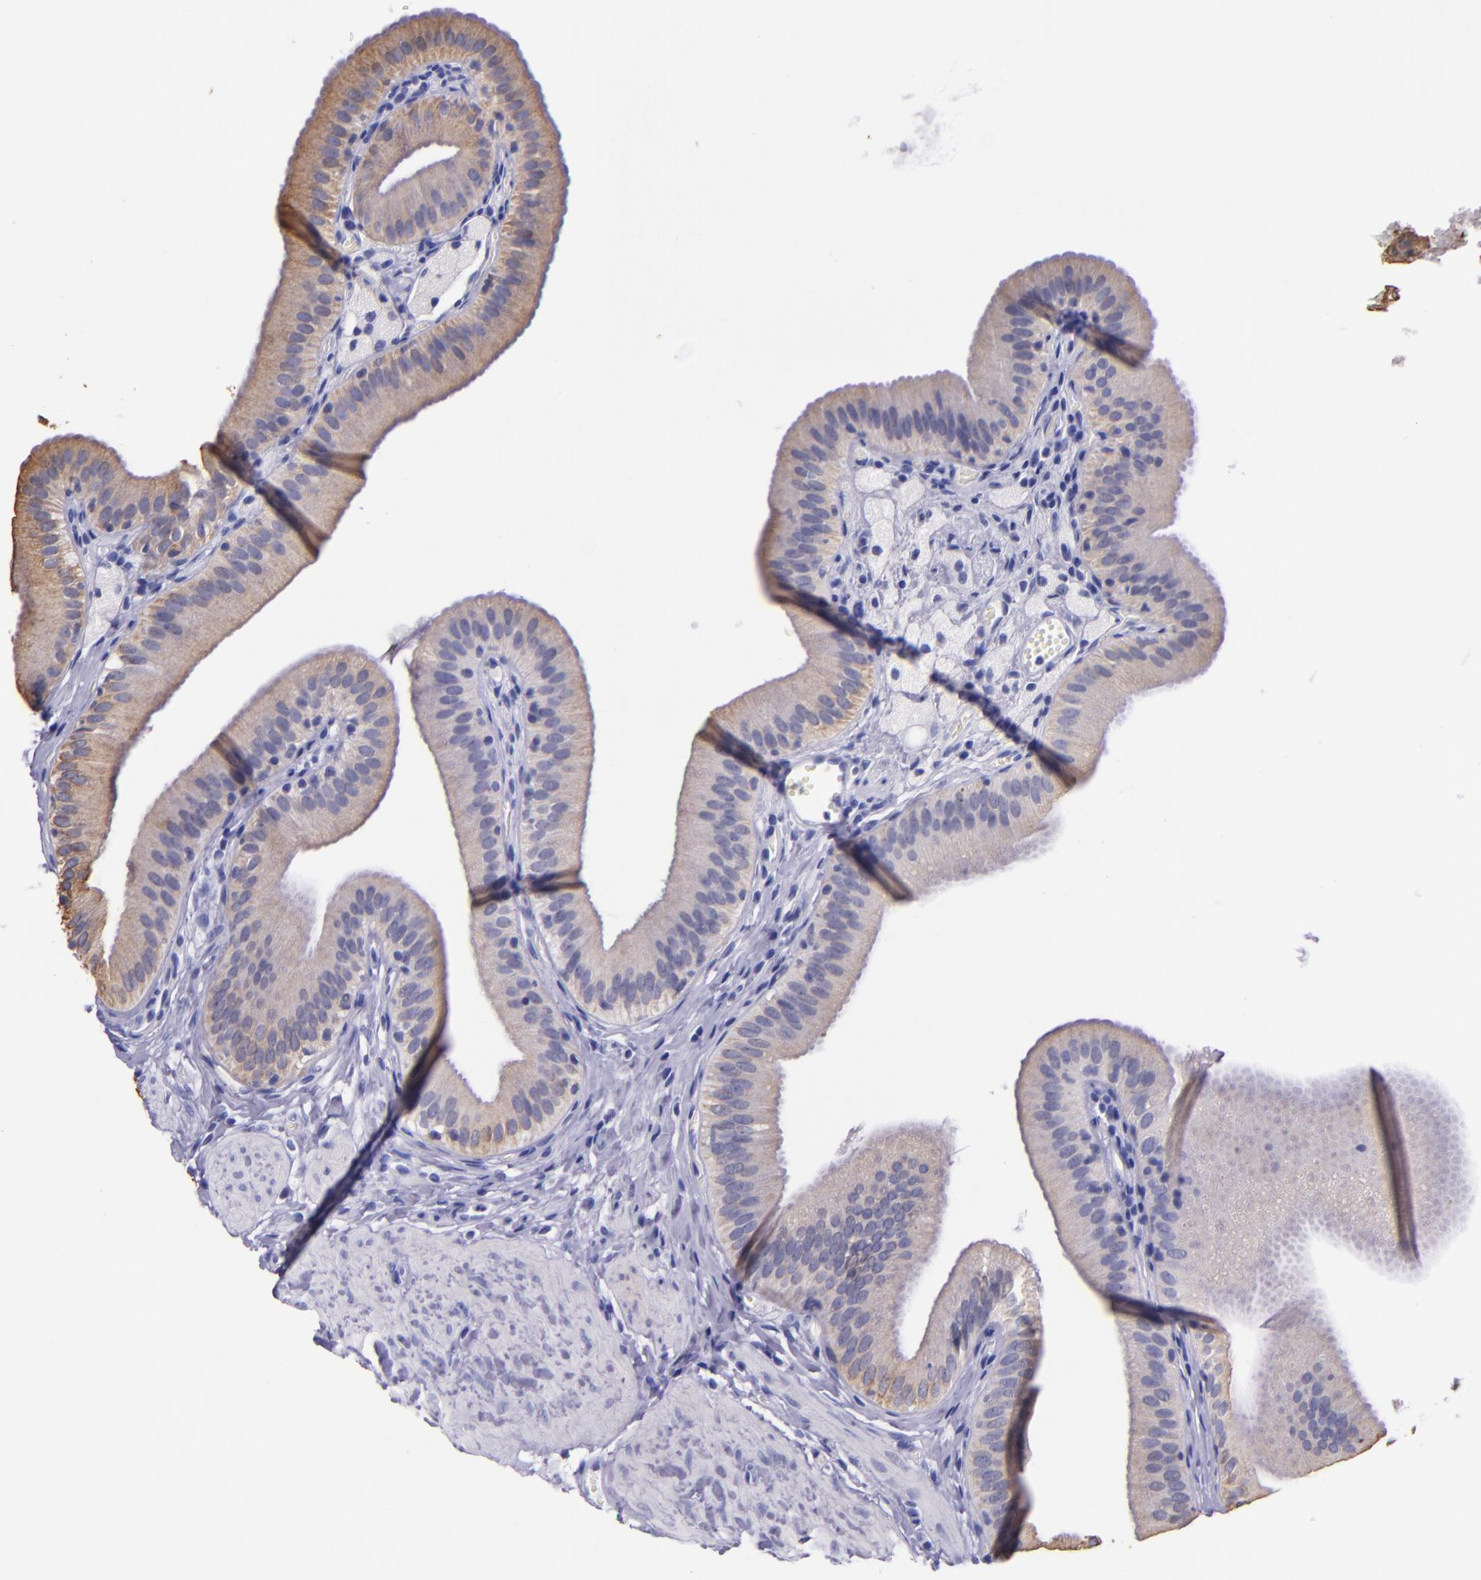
{"staining": {"intensity": "moderate", "quantity": ">75%", "location": "cytoplasmic/membranous"}, "tissue": "gallbladder", "cell_type": "Glandular cells", "image_type": "normal", "snomed": [{"axis": "morphology", "description": "Normal tissue, NOS"}, {"axis": "topography", "description": "Gallbladder"}], "caption": "Immunohistochemical staining of benign human gallbladder exhibits >75% levels of moderate cytoplasmic/membranous protein positivity in approximately >75% of glandular cells. Ihc stains the protein of interest in brown and the nuclei are stained blue.", "gene": "KRT4", "patient": {"sex": "female", "age": 24}}